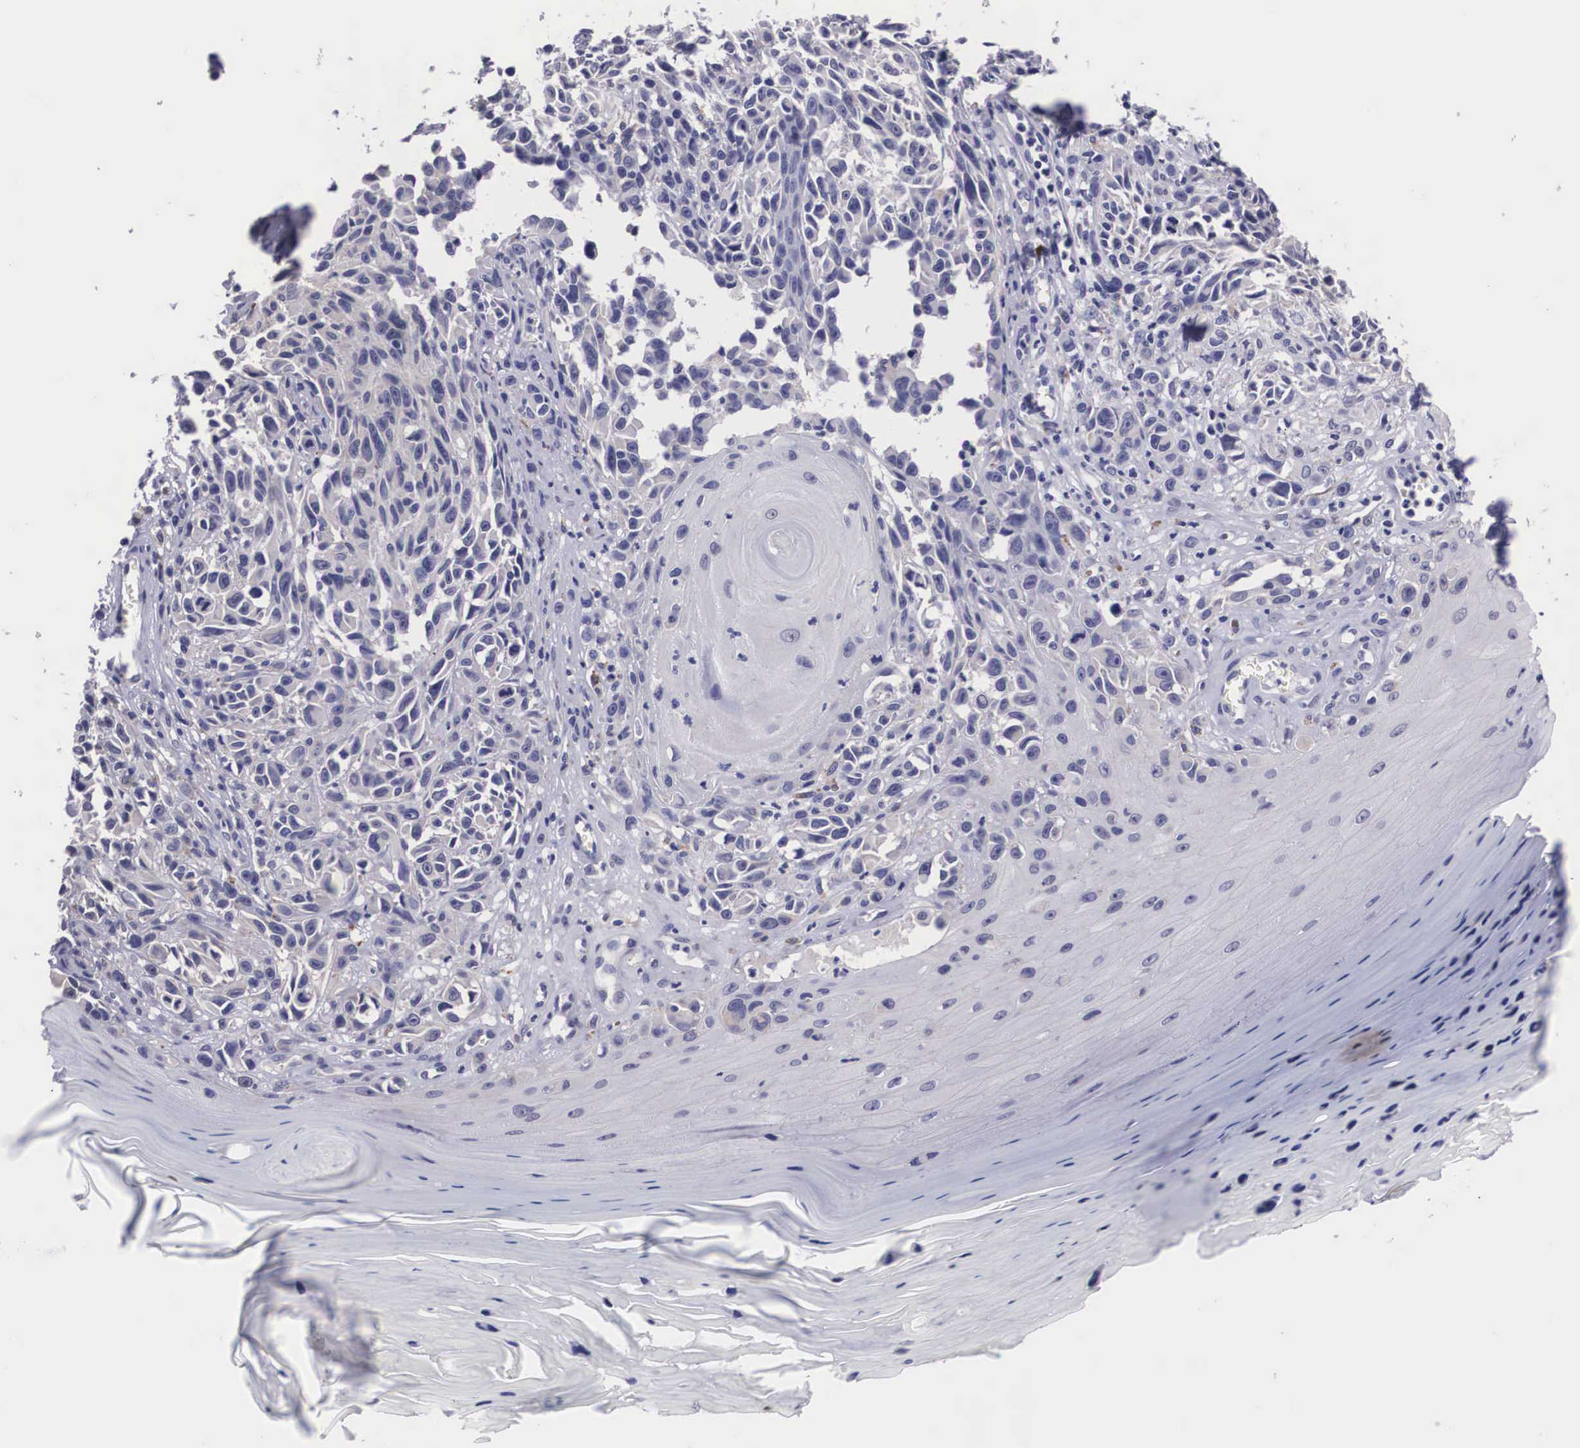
{"staining": {"intensity": "moderate", "quantity": ">75%", "location": "cytoplasmic/membranous"}, "tissue": "melanoma", "cell_type": "Tumor cells", "image_type": "cancer", "snomed": [{"axis": "morphology", "description": "Malignant melanoma, NOS"}, {"axis": "topography", "description": "Skin"}], "caption": "Melanoma was stained to show a protein in brown. There is medium levels of moderate cytoplasmic/membranous expression in about >75% of tumor cells. (Stains: DAB in brown, nuclei in blue, Microscopy: brightfield microscopy at high magnification).", "gene": "CRELD2", "patient": {"sex": "female", "age": 82}}